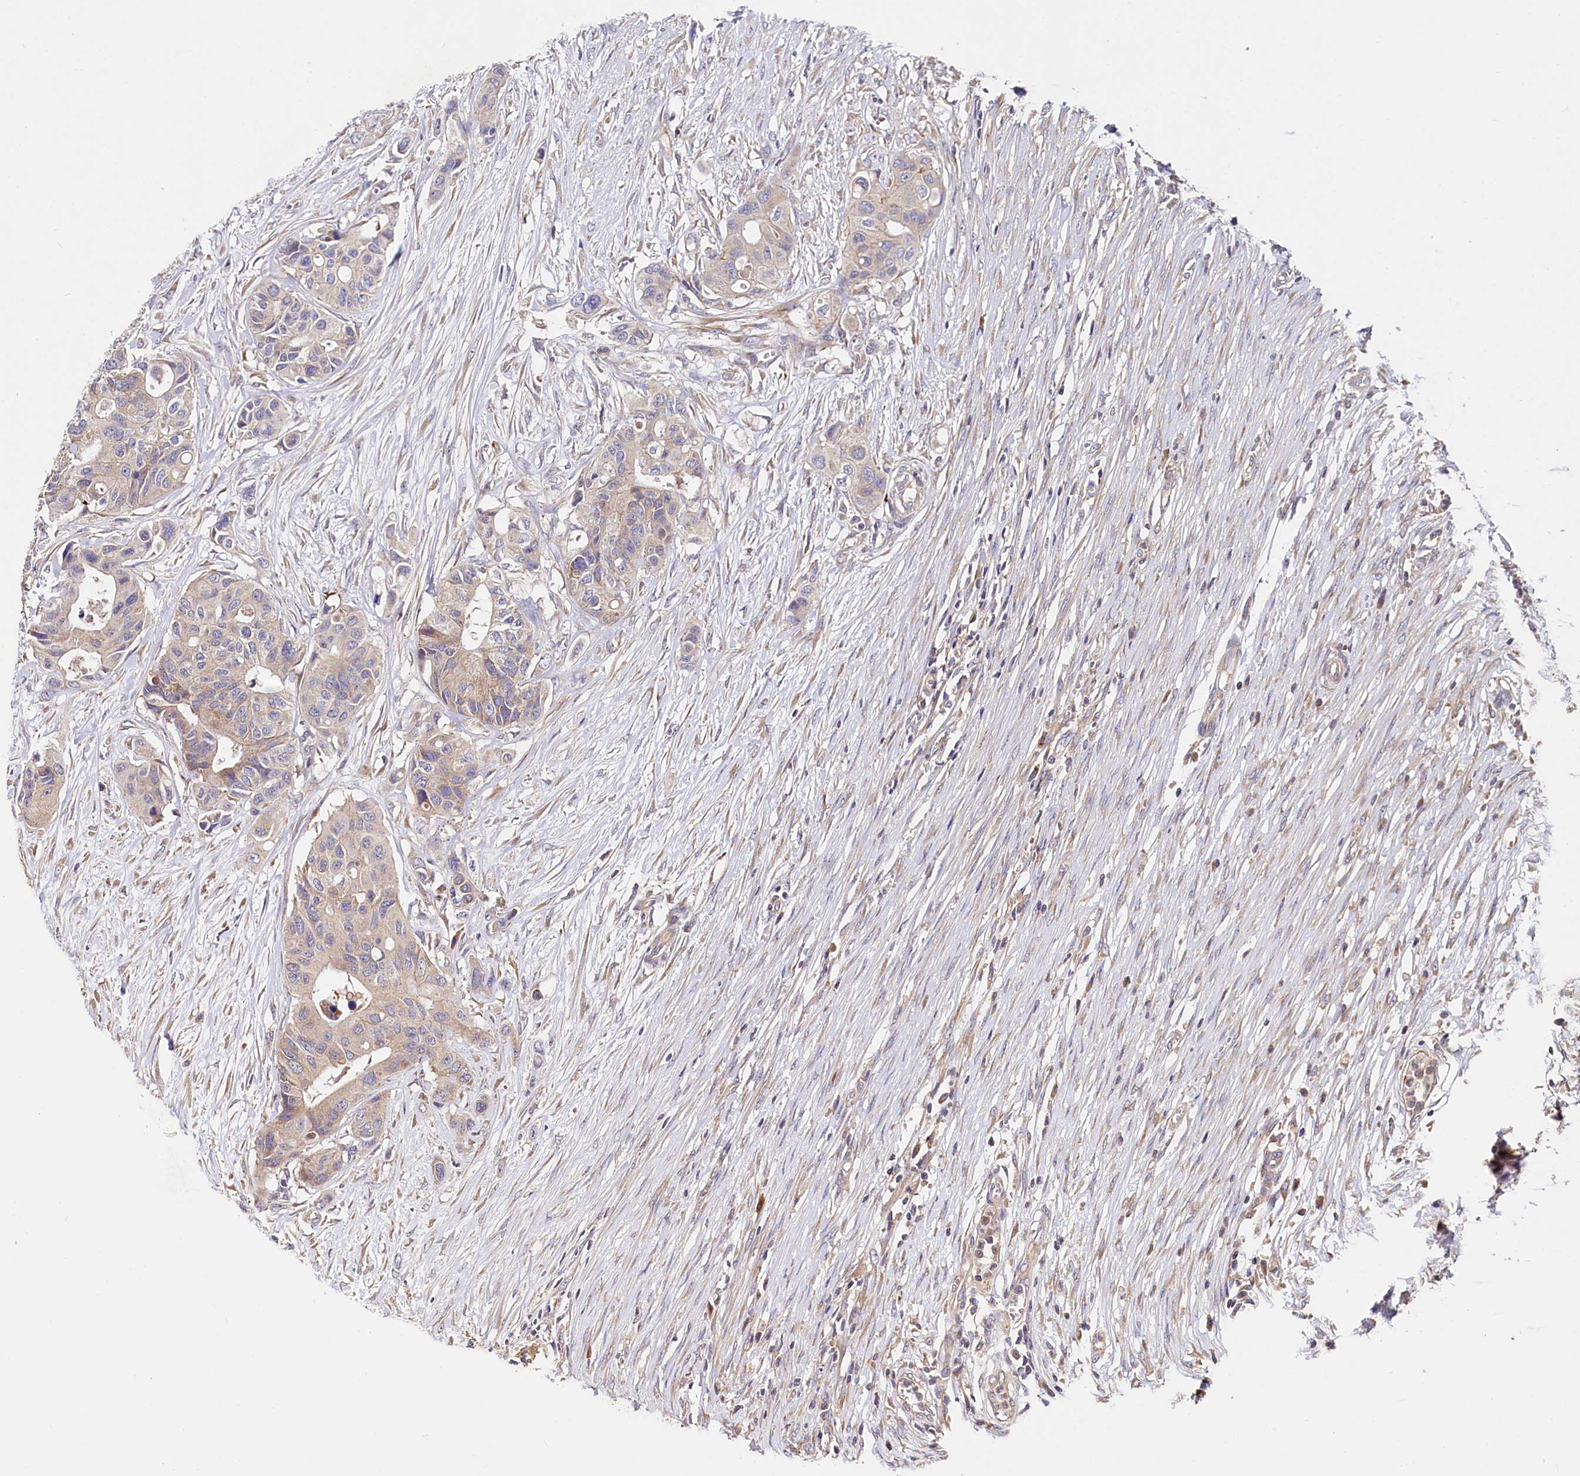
{"staining": {"intensity": "moderate", "quantity": "25%-75%", "location": "cytoplasmic/membranous"}, "tissue": "colorectal cancer", "cell_type": "Tumor cells", "image_type": "cancer", "snomed": [{"axis": "morphology", "description": "Adenocarcinoma, NOS"}, {"axis": "topography", "description": "Colon"}], "caption": "Colorectal cancer (adenocarcinoma) stained with a brown dye displays moderate cytoplasmic/membranous positive positivity in about 25%-75% of tumor cells.", "gene": "SPRYD3", "patient": {"sex": "male", "age": 77}}